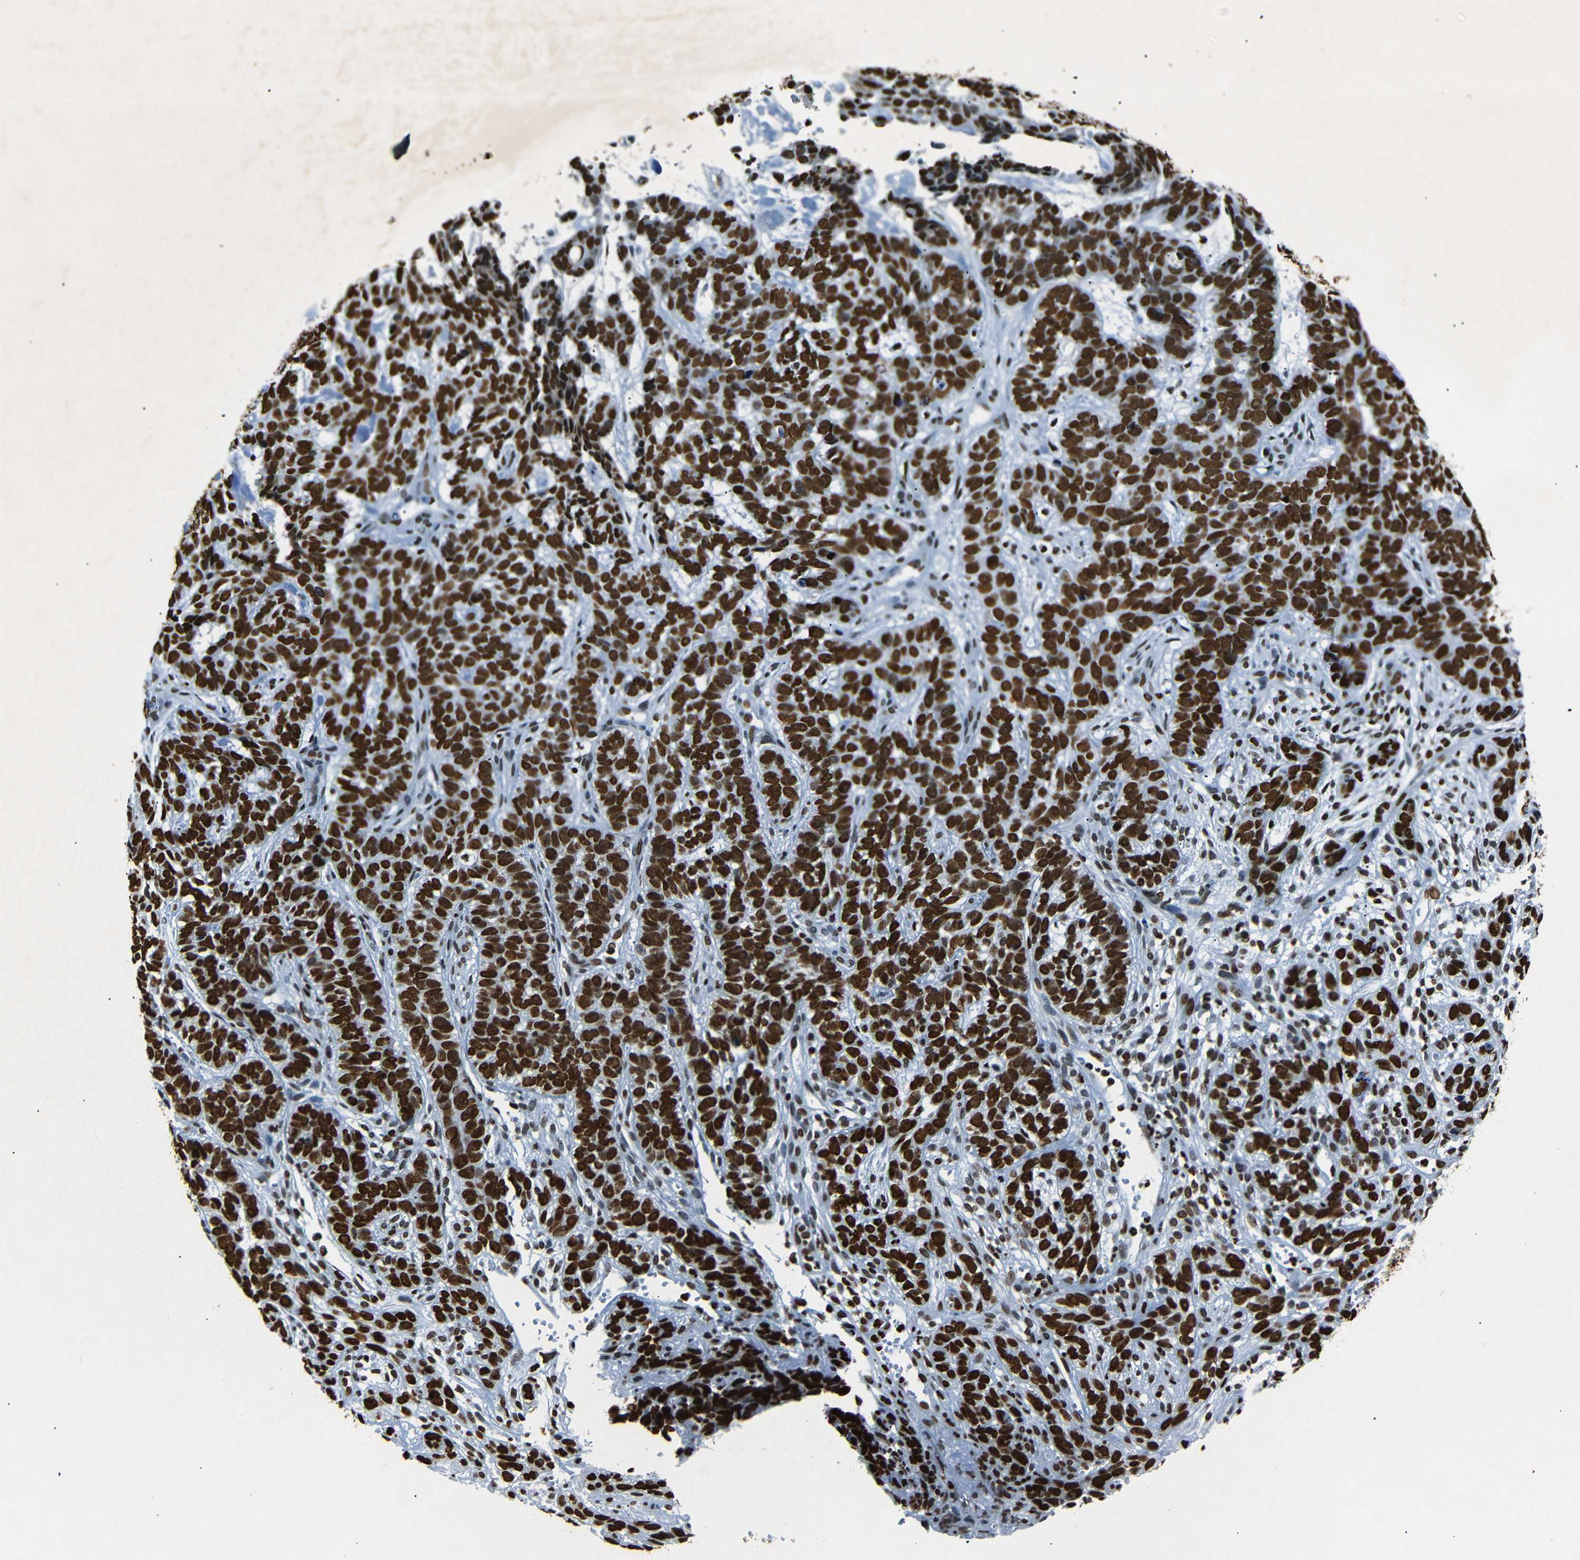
{"staining": {"intensity": "strong", "quantity": ">75%", "location": "nuclear"}, "tissue": "skin cancer", "cell_type": "Tumor cells", "image_type": "cancer", "snomed": [{"axis": "morphology", "description": "Basal cell carcinoma"}, {"axis": "topography", "description": "Skin"}], "caption": "DAB (3,3'-diaminobenzidine) immunohistochemical staining of human basal cell carcinoma (skin) reveals strong nuclear protein staining in about >75% of tumor cells.", "gene": "HMGN1", "patient": {"sex": "male", "age": 87}}